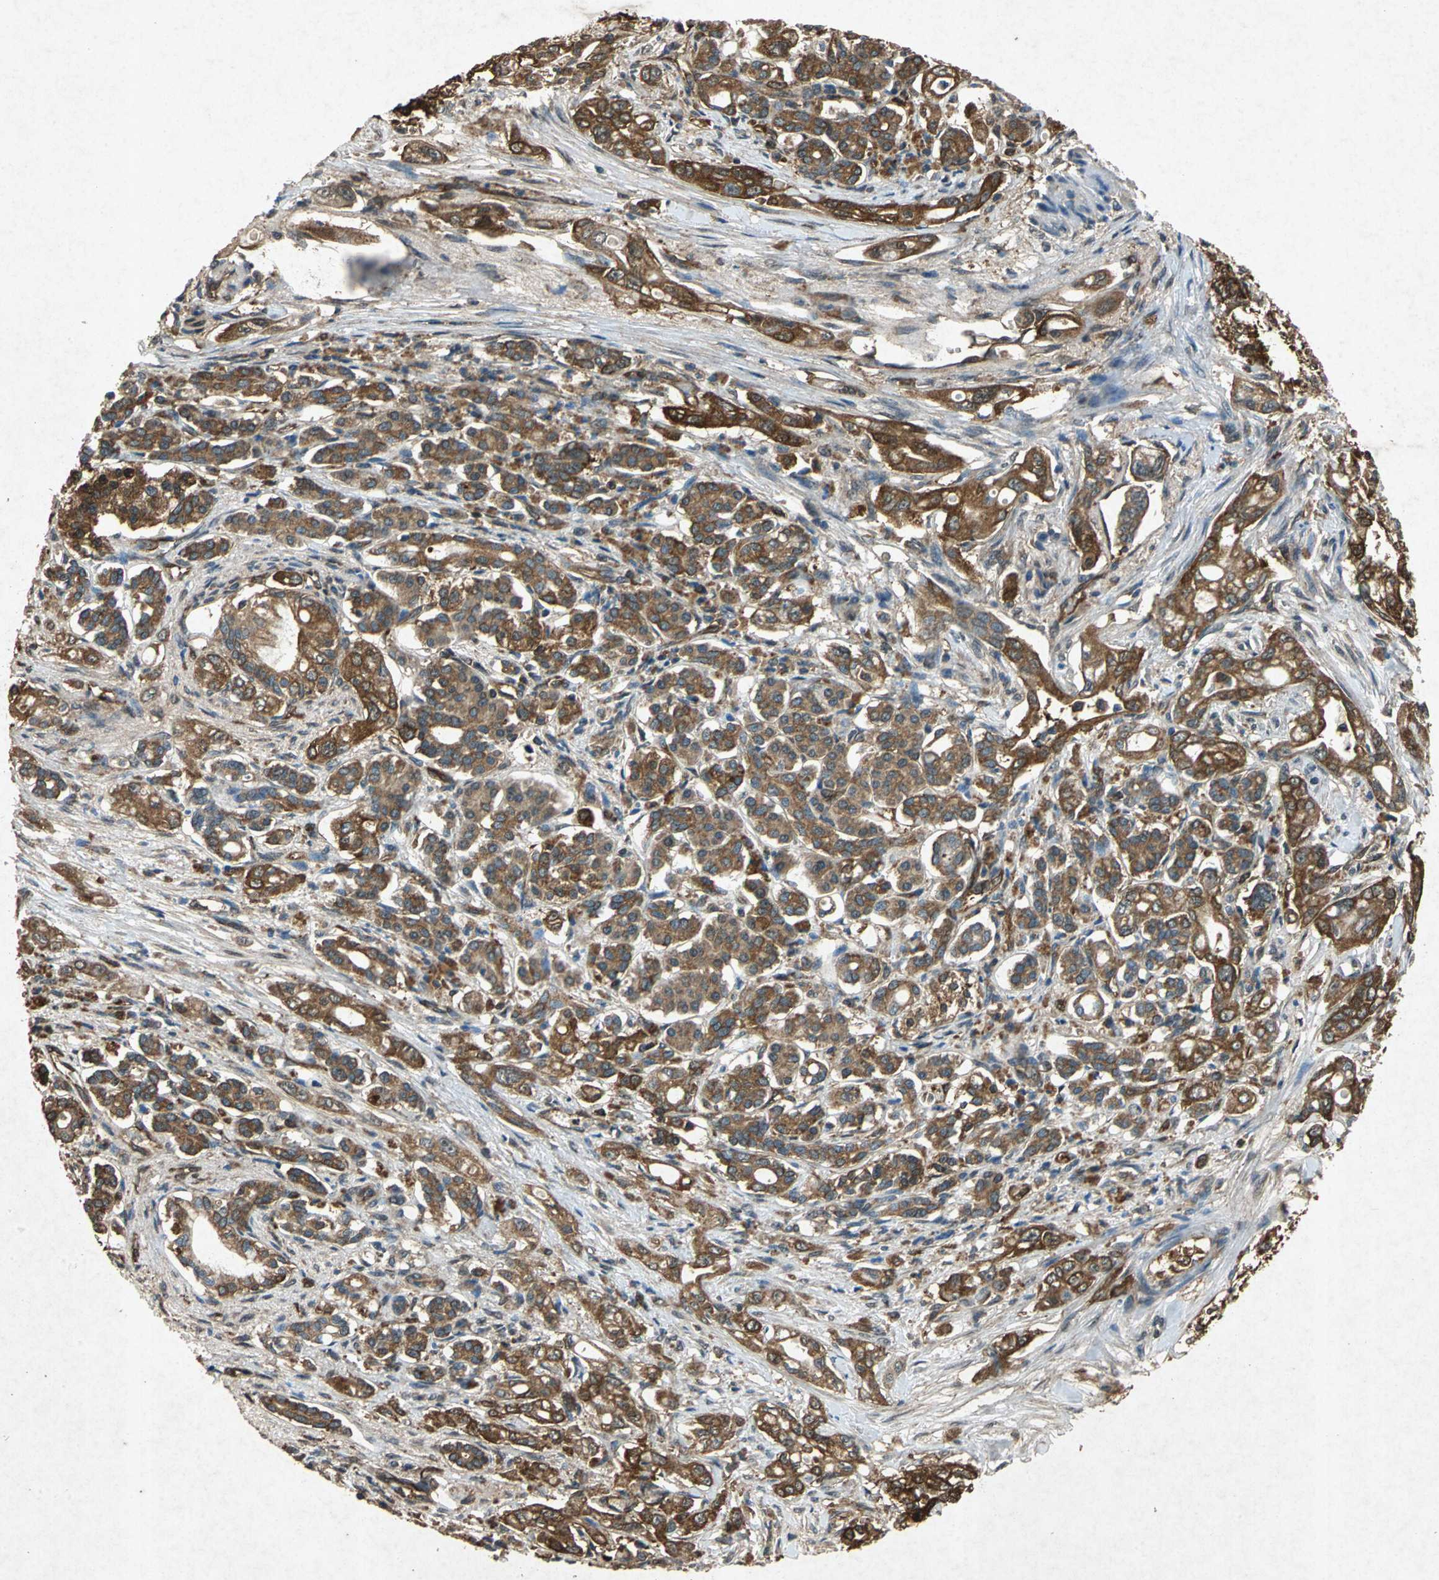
{"staining": {"intensity": "moderate", "quantity": ">75%", "location": "cytoplasmic/membranous"}, "tissue": "pancreatic cancer", "cell_type": "Tumor cells", "image_type": "cancer", "snomed": [{"axis": "morphology", "description": "Normal tissue, NOS"}, {"axis": "topography", "description": "Pancreas"}], "caption": "An image showing moderate cytoplasmic/membranous positivity in approximately >75% of tumor cells in pancreatic cancer, as visualized by brown immunohistochemical staining.", "gene": "HSP90AB1", "patient": {"sex": "male", "age": 42}}